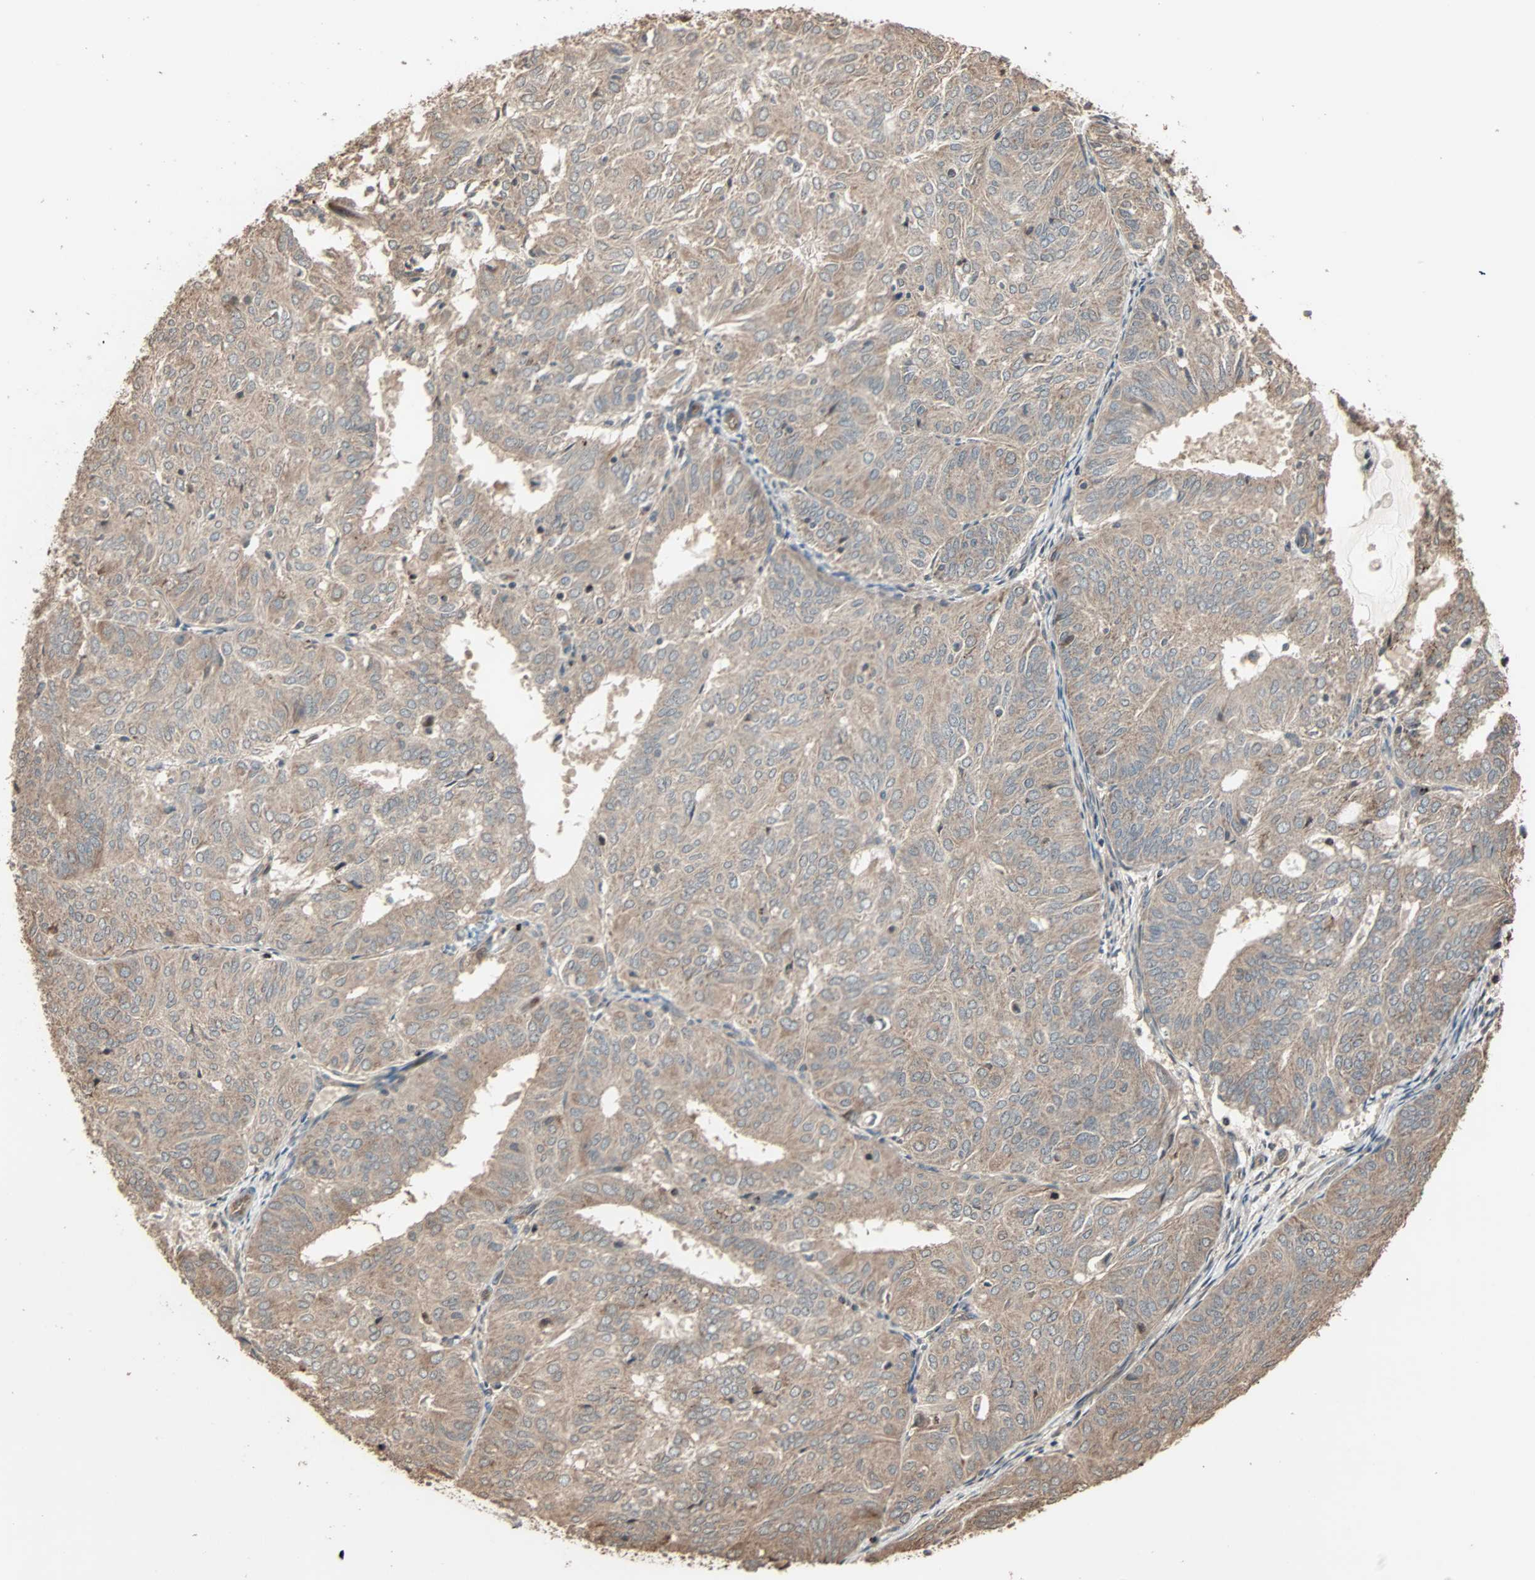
{"staining": {"intensity": "moderate", "quantity": ">75%", "location": "cytoplasmic/membranous"}, "tissue": "endometrial cancer", "cell_type": "Tumor cells", "image_type": "cancer", "snomed": [{"axis": "morphology", "description": "Adenocarcinoma, NOS"}, {"axis": "topography", "description": "Uterus"}], "caption": "Immunohistochemical staining of human adenocarcinoma (endometrial) reveals medium levels of moderate cytoplasmic/membranous positivity in approximately >75% of tumor cells. (DAB = brown stain, brightfield microscopy at high magnification).", "gene": "CALCRL", "patient": {"sex": "female", "age": 60}}